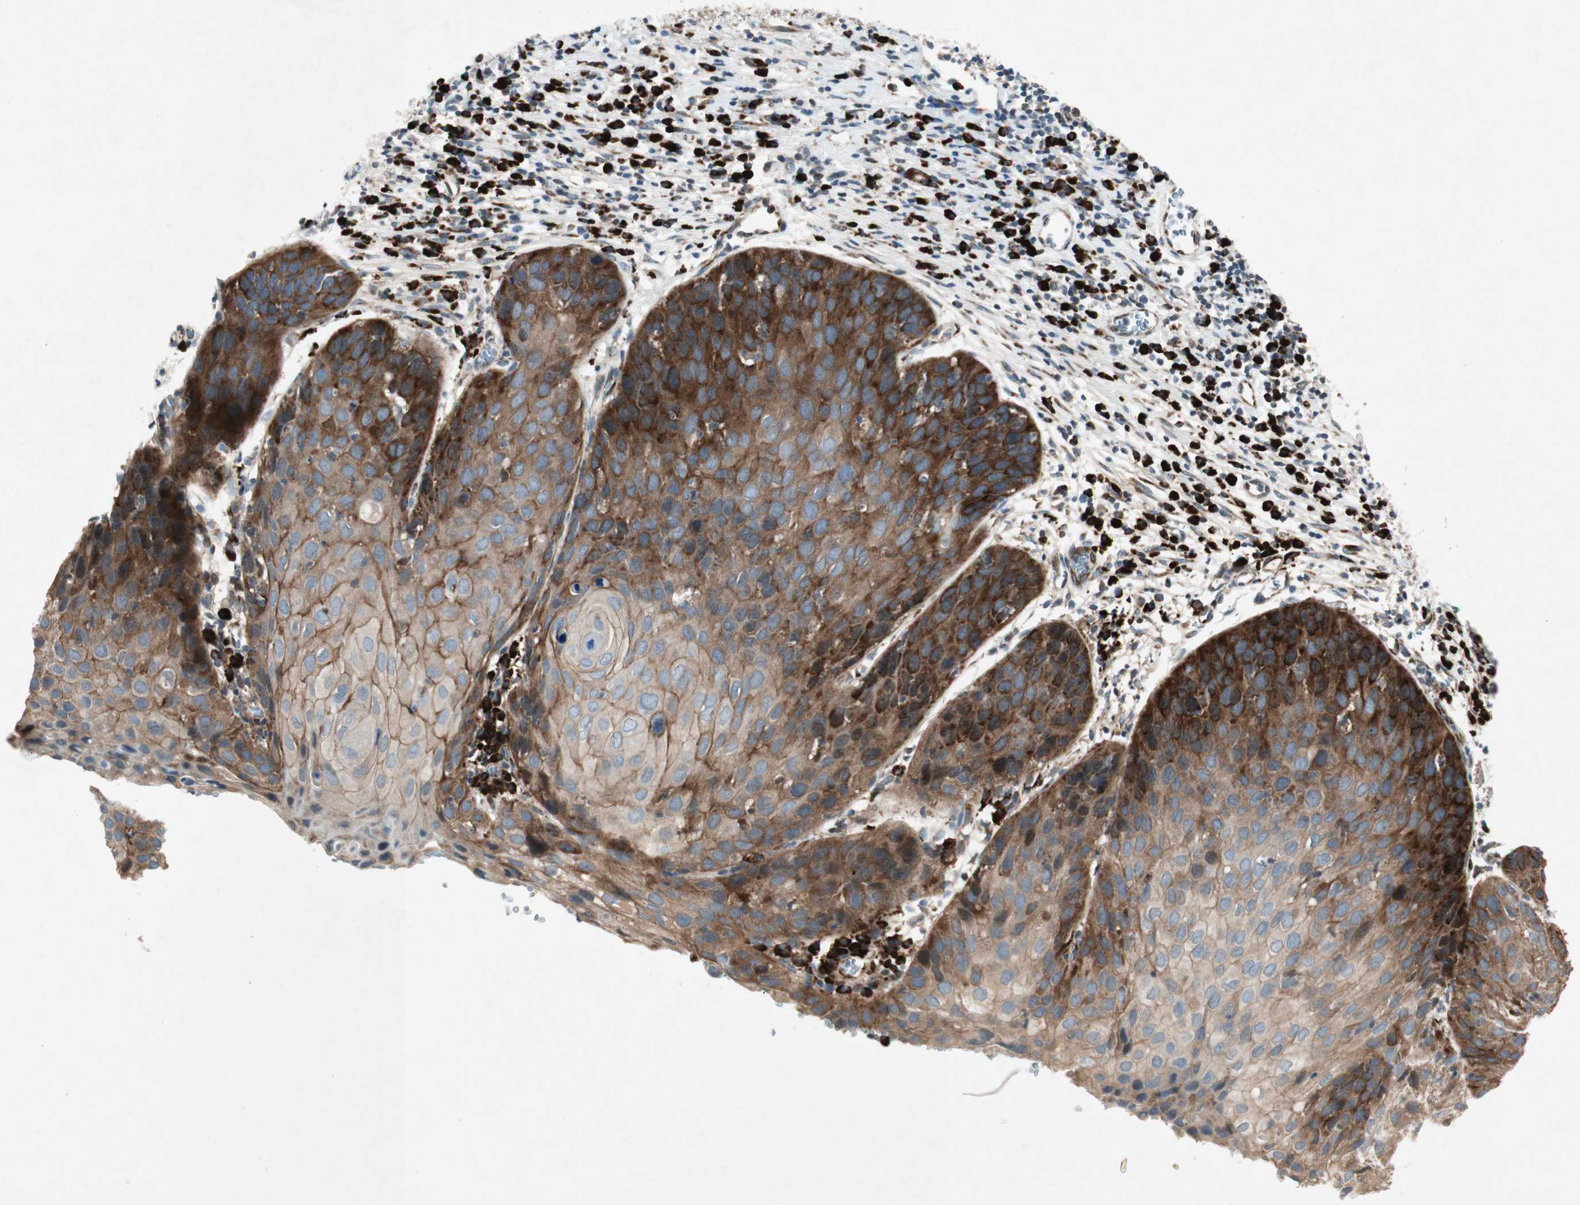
{"staining": {"intensity": "strong", "quantity": ">75%", "location": "cytoplasmic/membranous"}, "tissue": "cervical cancer", "cell_type": "Tumor cells", "image_type": "cancer", "snomed": [{"axis": "morphology", "description": "Squamous cell carcinoma, NOS"}, {"axis": "topography", "description": "Cervix"}], "caption": "Approximately >75% of tumor cells in cervical cancer show strong cytoplasmic/membranous protein staining as visualized by brown immunohistochemical staining.", "gene": "APOO", "patient": {"sex": "female", "age": 38}}